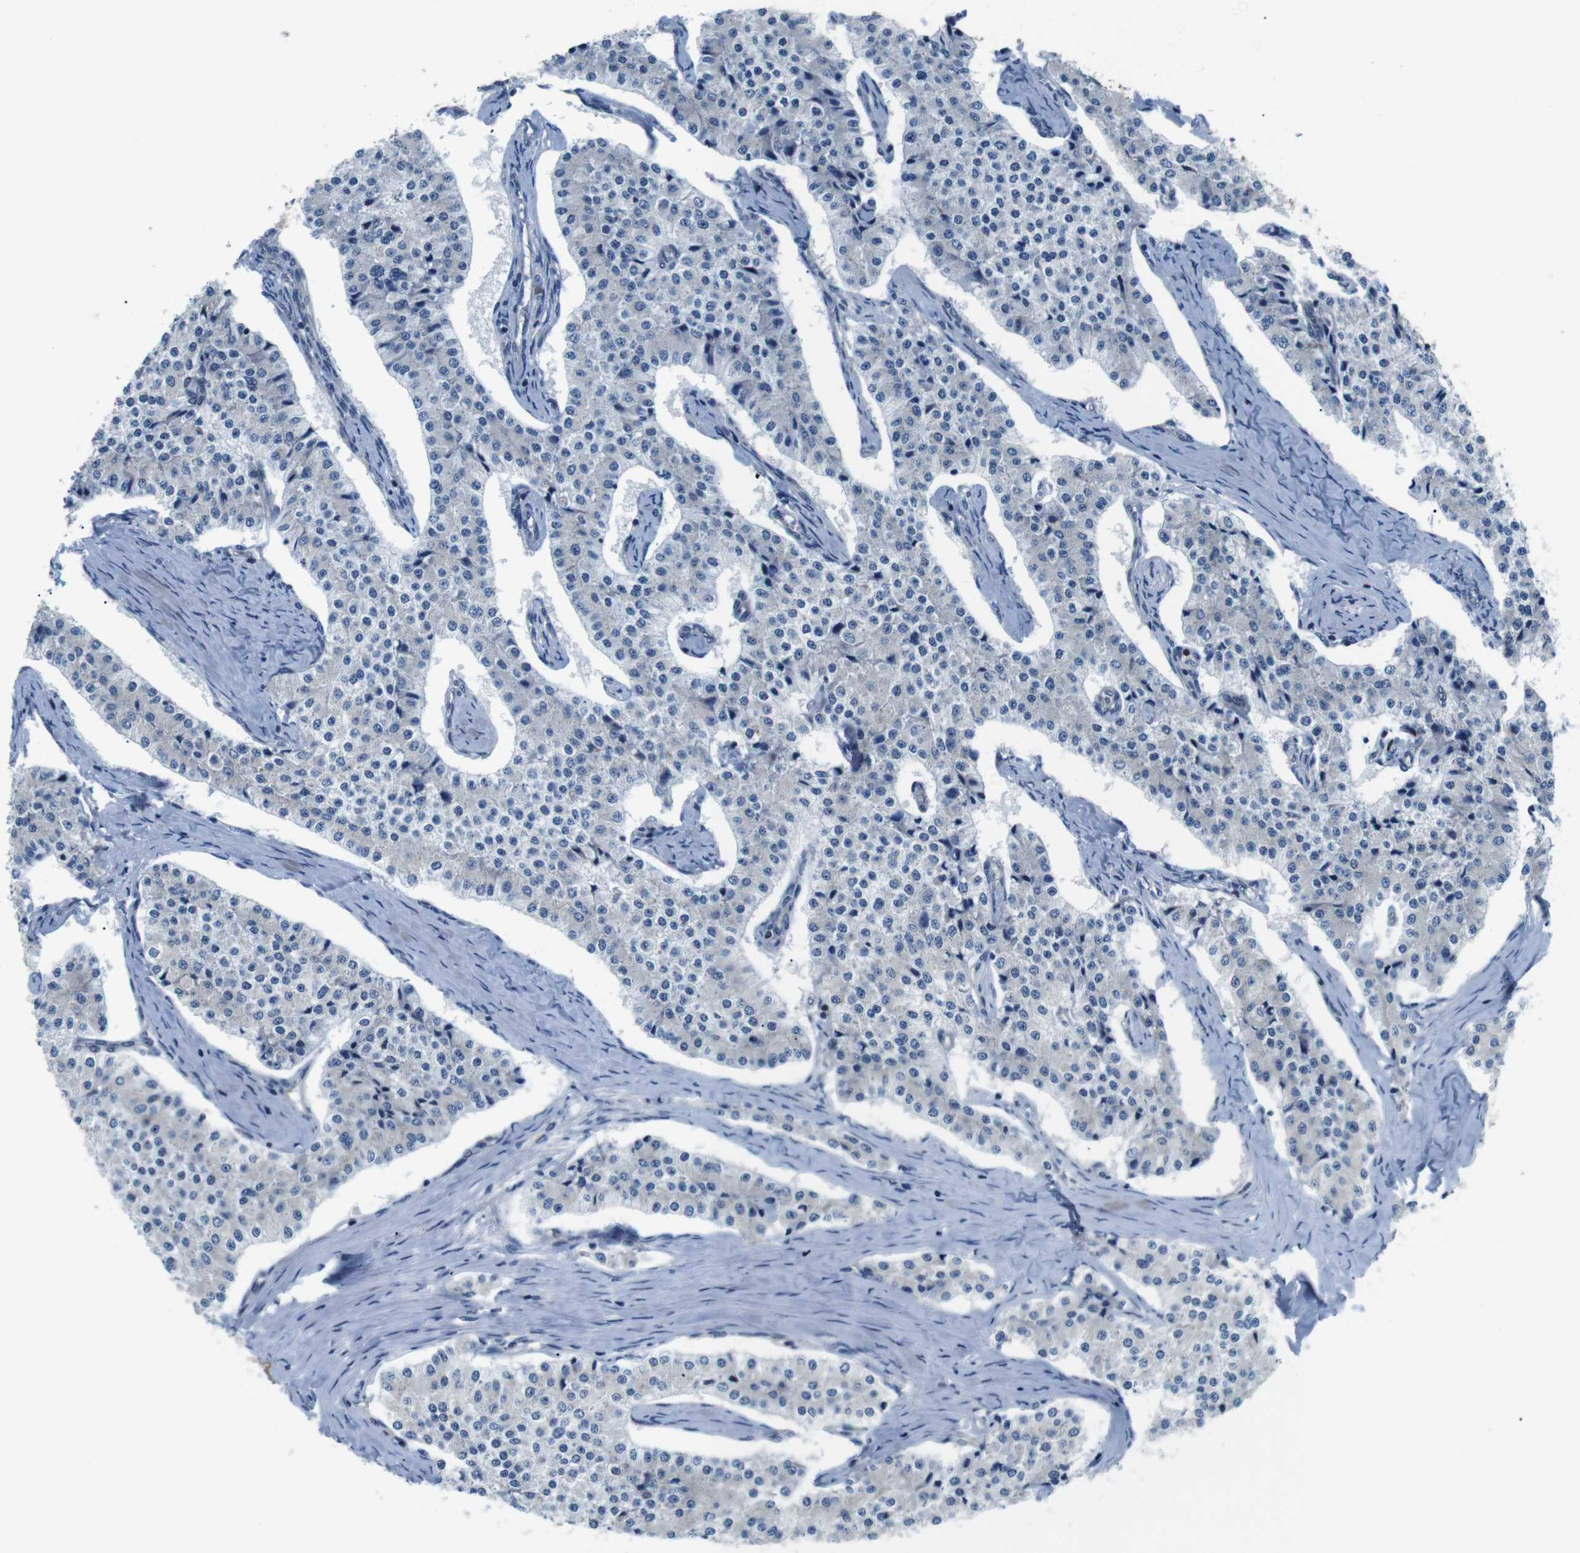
{"staining": {"intensity": "negative", "quantity": "none", "location": "none"}, "tissue": "carcinoid", "cell_type": "Tumor cells", "image_type": "cancer", "snomed": [{"axis": "morphology", "description": "Carcinoid, malignant, NOS"}, {"axis": "topography", "description": "Colon"}], "caption": "Micrograph shows no significant protein staining in tumor cells of malignant carcinoid.", "gene": "JAK1", "patient": {"sex": "female", "age": 52}}